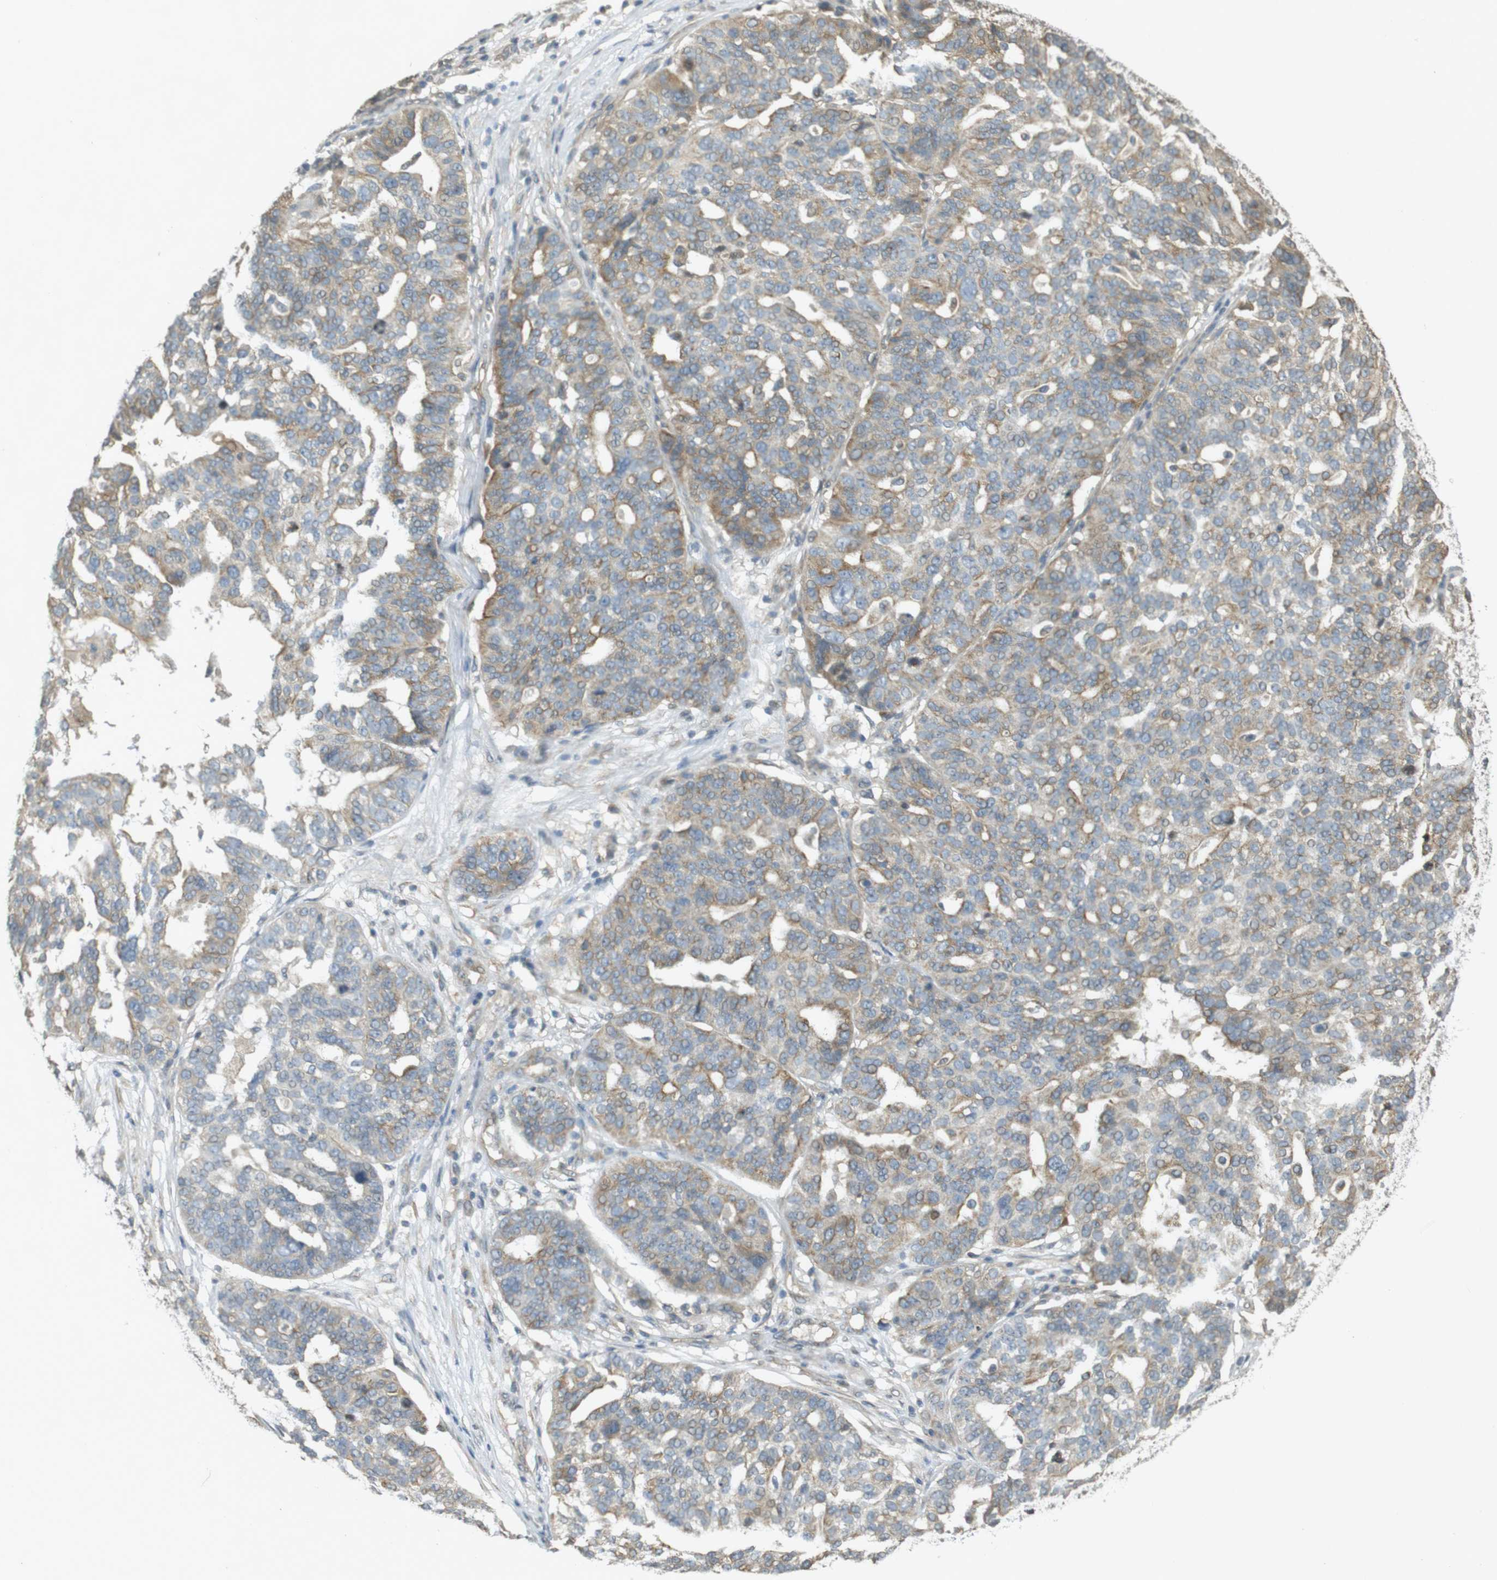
{"staining": {"intensity": "moderate", "quantity": "25%-75%", "location": "cytoplasmic/membranous"}, "tissue": "ovarian cancer", "cell_type": "Tumor cells", "image_type": "cancer", "snomed": [{"axis": "morphology", "description": "Cystadenocarcinoma, serous, NOS"}, {"axis": "topography", "description": "Ovary"}], "caption": "Brown immunohistochemical staining in ovarian serous cystadenocarcinoma displays moderate cytoplasmic/membranous expression in about 25%-75% of tumor cells.", "gene": "KIF5B", "patient": {"sex": "female", "age": 59}}